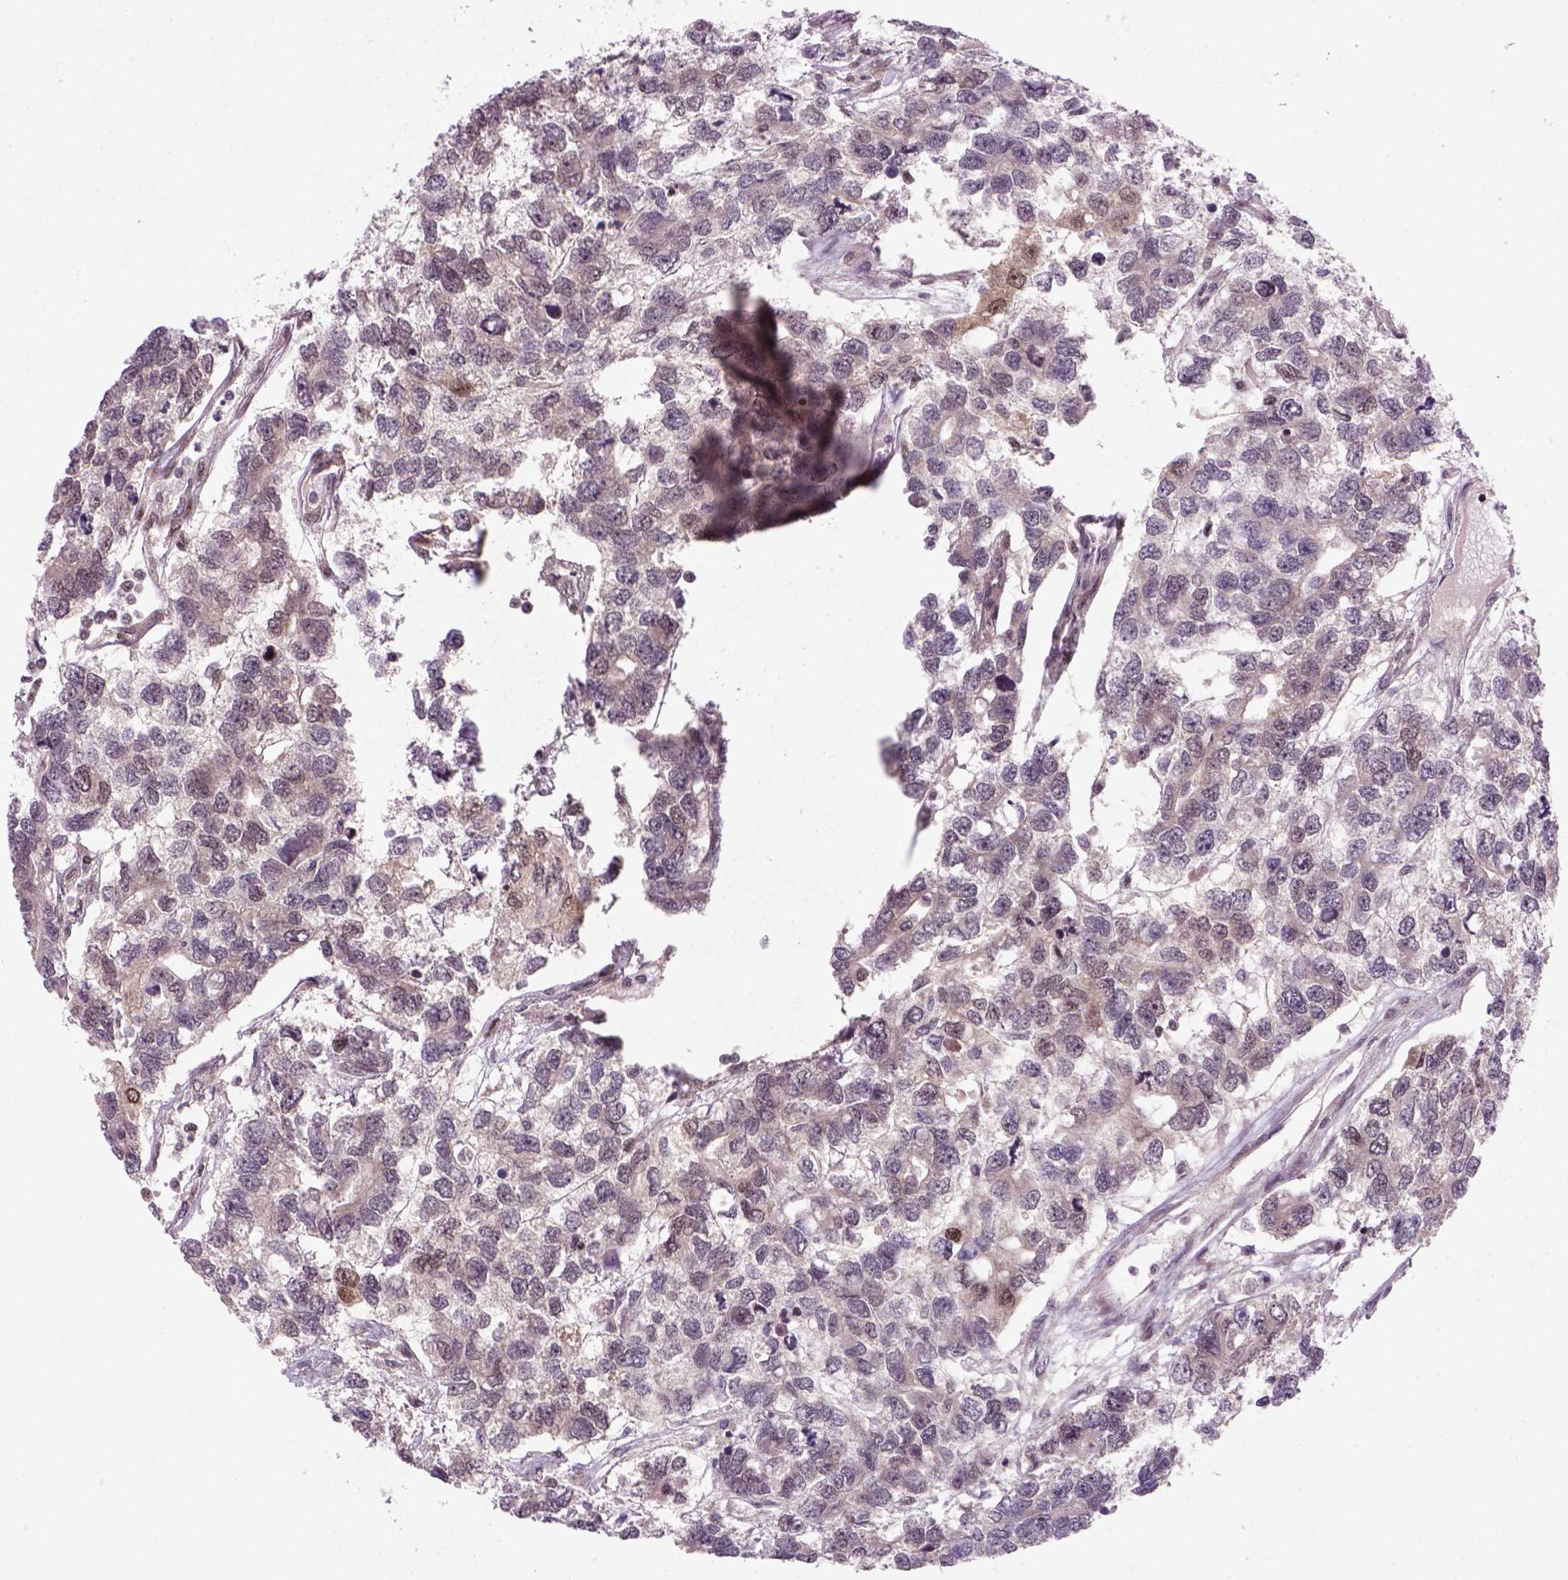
{"staining": {"intensity": "negative", "quantity": "none", "location": "none"}, "tissue": "testis cancer", "cell_type": "Tumor cells", "image_type": "cancer", "snomed": [{"axis": "morphology", "description": "Seminoma, NOS"}, {"axis": "topography", "description": "Testis"}], "caption": "This is an IHC photomicrograph of human testis seminoma. There is no staining in tumor cells.", "gene": "MGMT", "patient": {"sex": "male", "age": 52}}